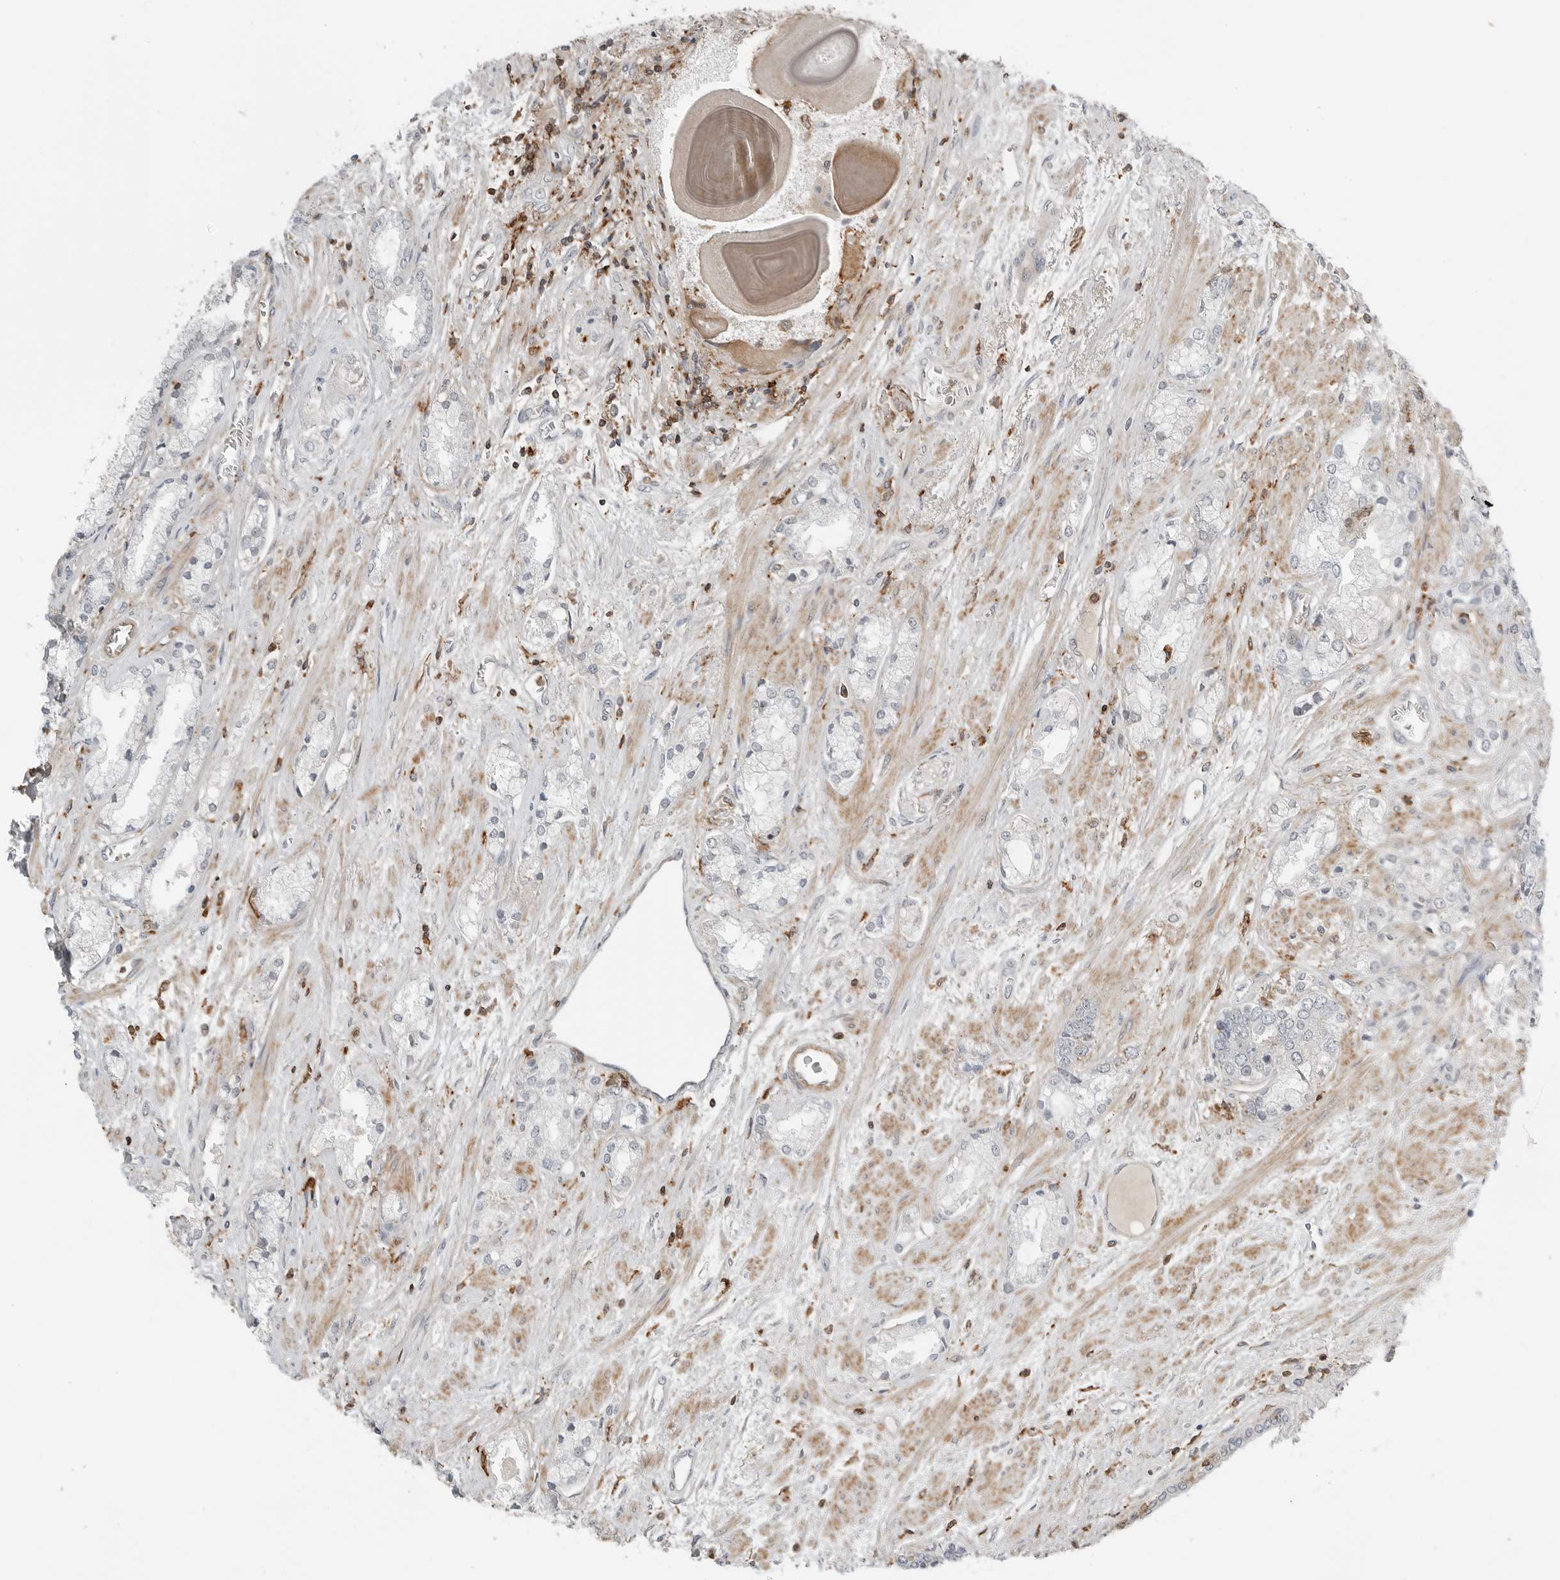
{"staining": {"intensity": "negative", "quantity": "none", "location": "none"}, "tissue": "prostate cancer", "cell_type": "Tumor cells", "image_type": "cancer", "snomed": [{"axis": "morphology", "description": "Adenocarcinoma, High grade"}, {"axis": "topography", "description": "Prostate"}], "caption": "This is a histopathology image of immunohistochemistry (IHC) staining of high-grade adenocarcinoma (prostate), which shows no positivity in tumor cells.", "gene": "LEFTY2", "patient": {"sex": "male", "age": 50}}